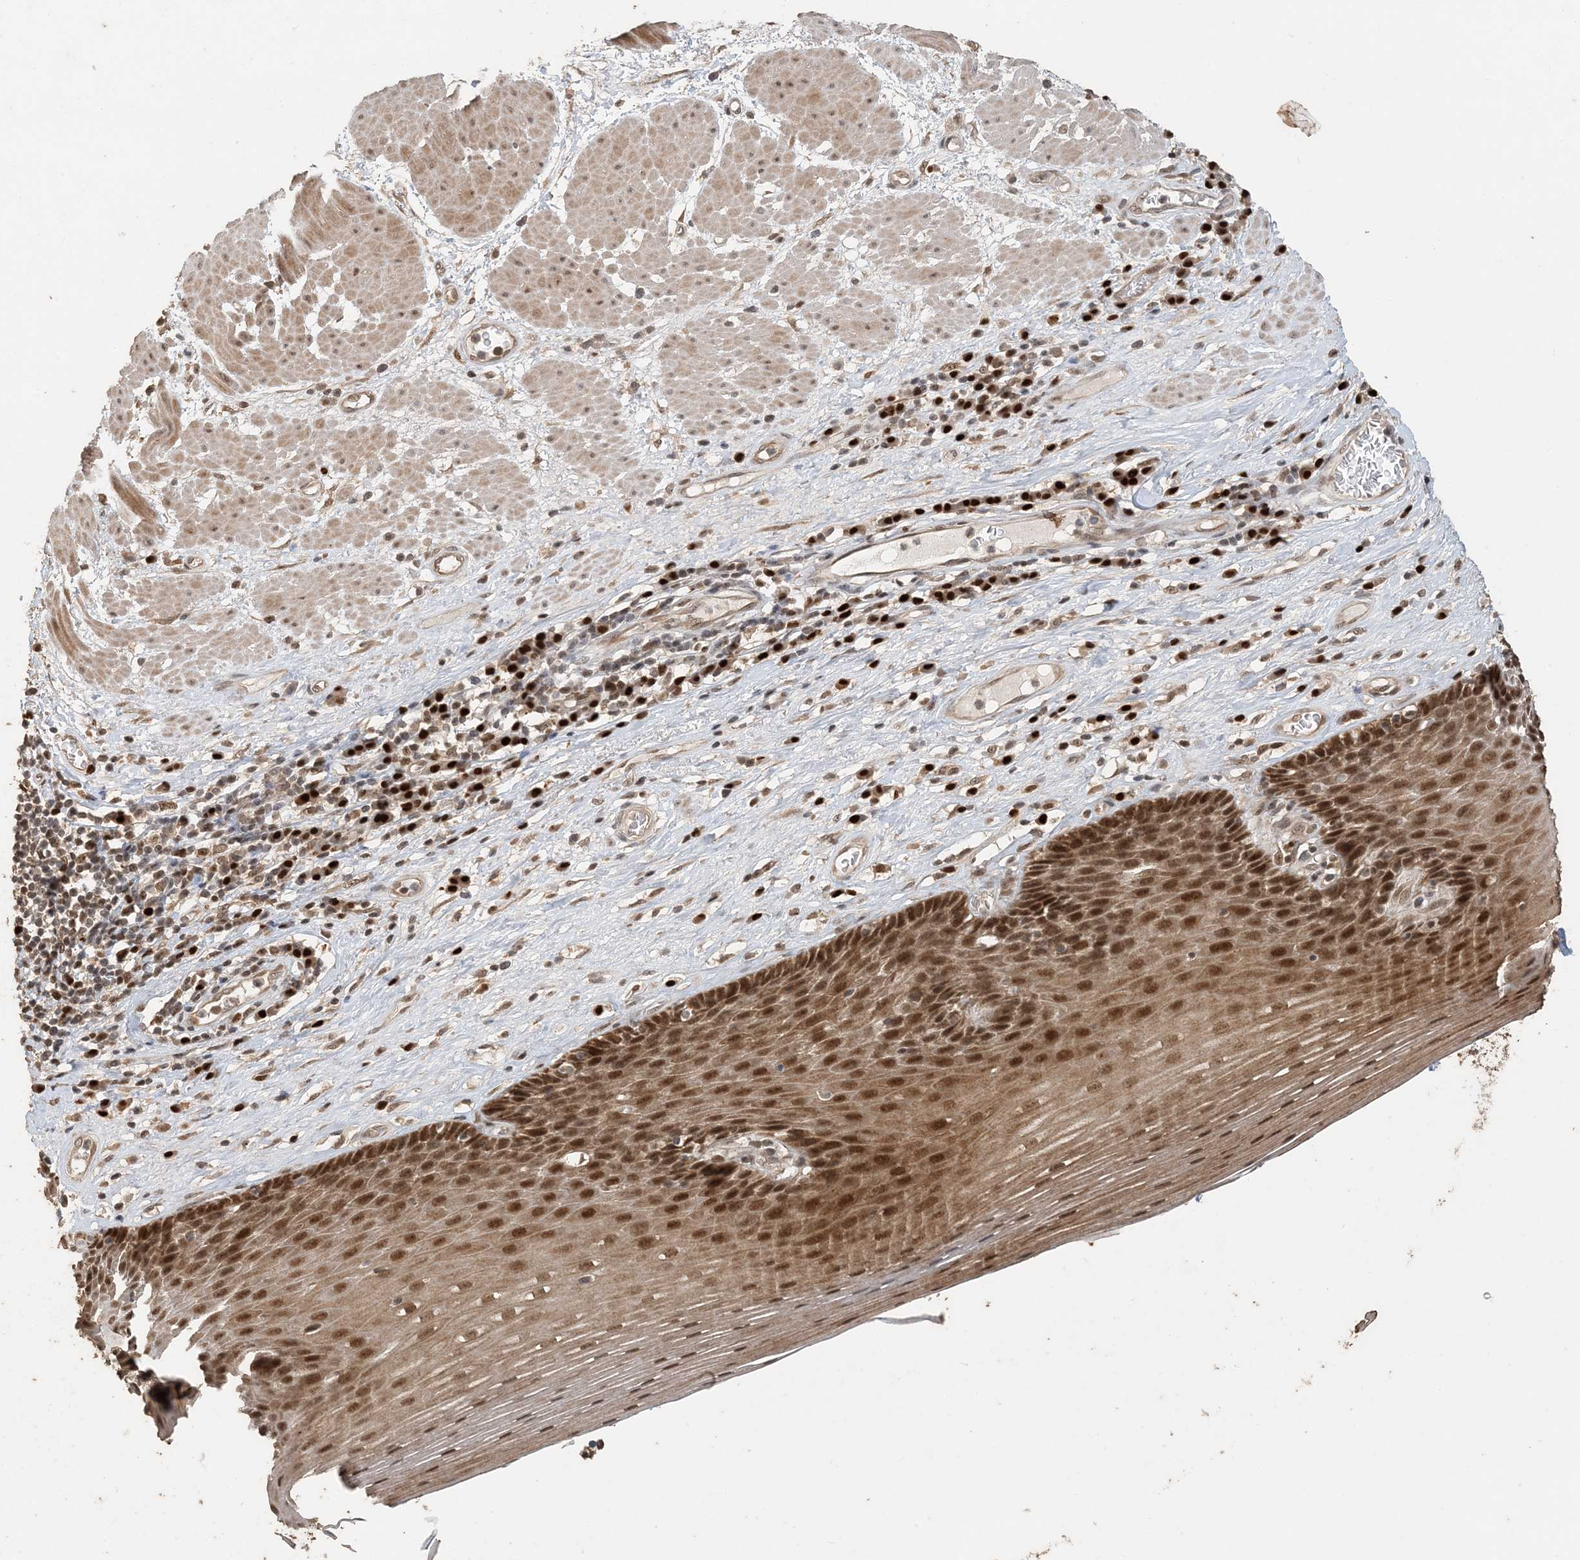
{"staining": {"intensity": "strong", "quantity": ">75%", "location": "cytoplasmic/membranous,nuclear"}, "tissue": "esophagus", "cell_type": "Squamous epithelial cells", "image_type": "normal", "snomed": [{"axis": "morphology", "description": "Normal tissue, NOS"}, {"axis": "topography", "description": "Esophagus"}], "caption": "The micrograph reveals a brown stain indicating the presence of a protein in the cytoplasmic/membranous,nuclear of squamous epithelial cells in esophagus. (IHC, brightfield microscopy, high magnification).", "gene": "ATP13A2", "patient": {"sex": "male", "age": 62}}